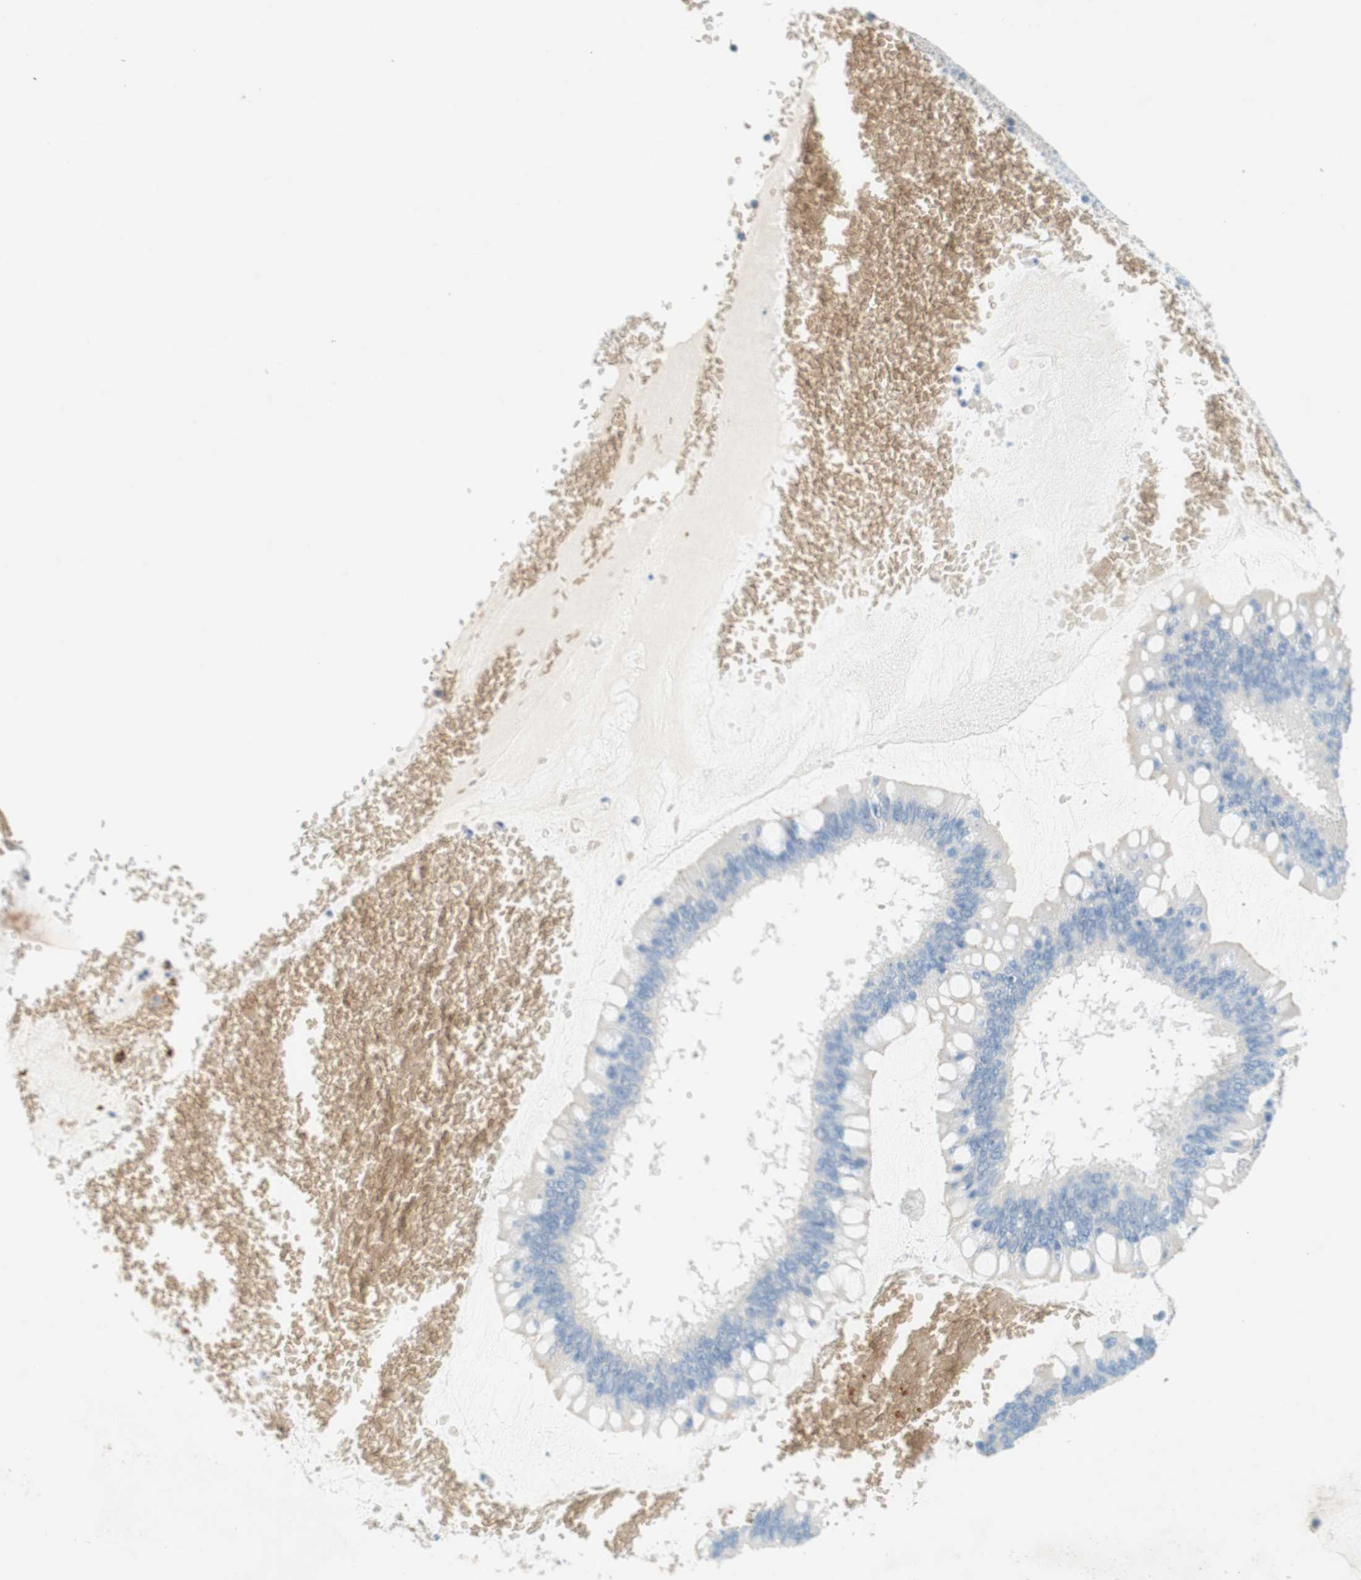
{"staining": {"intensity": "negative", "quantity": "none", "location": "none"}, "tissue": "ovarian cancer", "cell_type": "Tumor cells", "image_type": "cancer", "snomed": [{"axis": "morphology", "description": "Cystadenocarcinoma, mucinous, NOS"}, {"axis": "topography", "description": "Ovary"}], "caption": "The micrograph displays no staining of tumor cells in ovarian cancer (mucinous cystadenocarcinoma).", "gene": "STOM", "patient": {"sex": "female", "age": 73}}